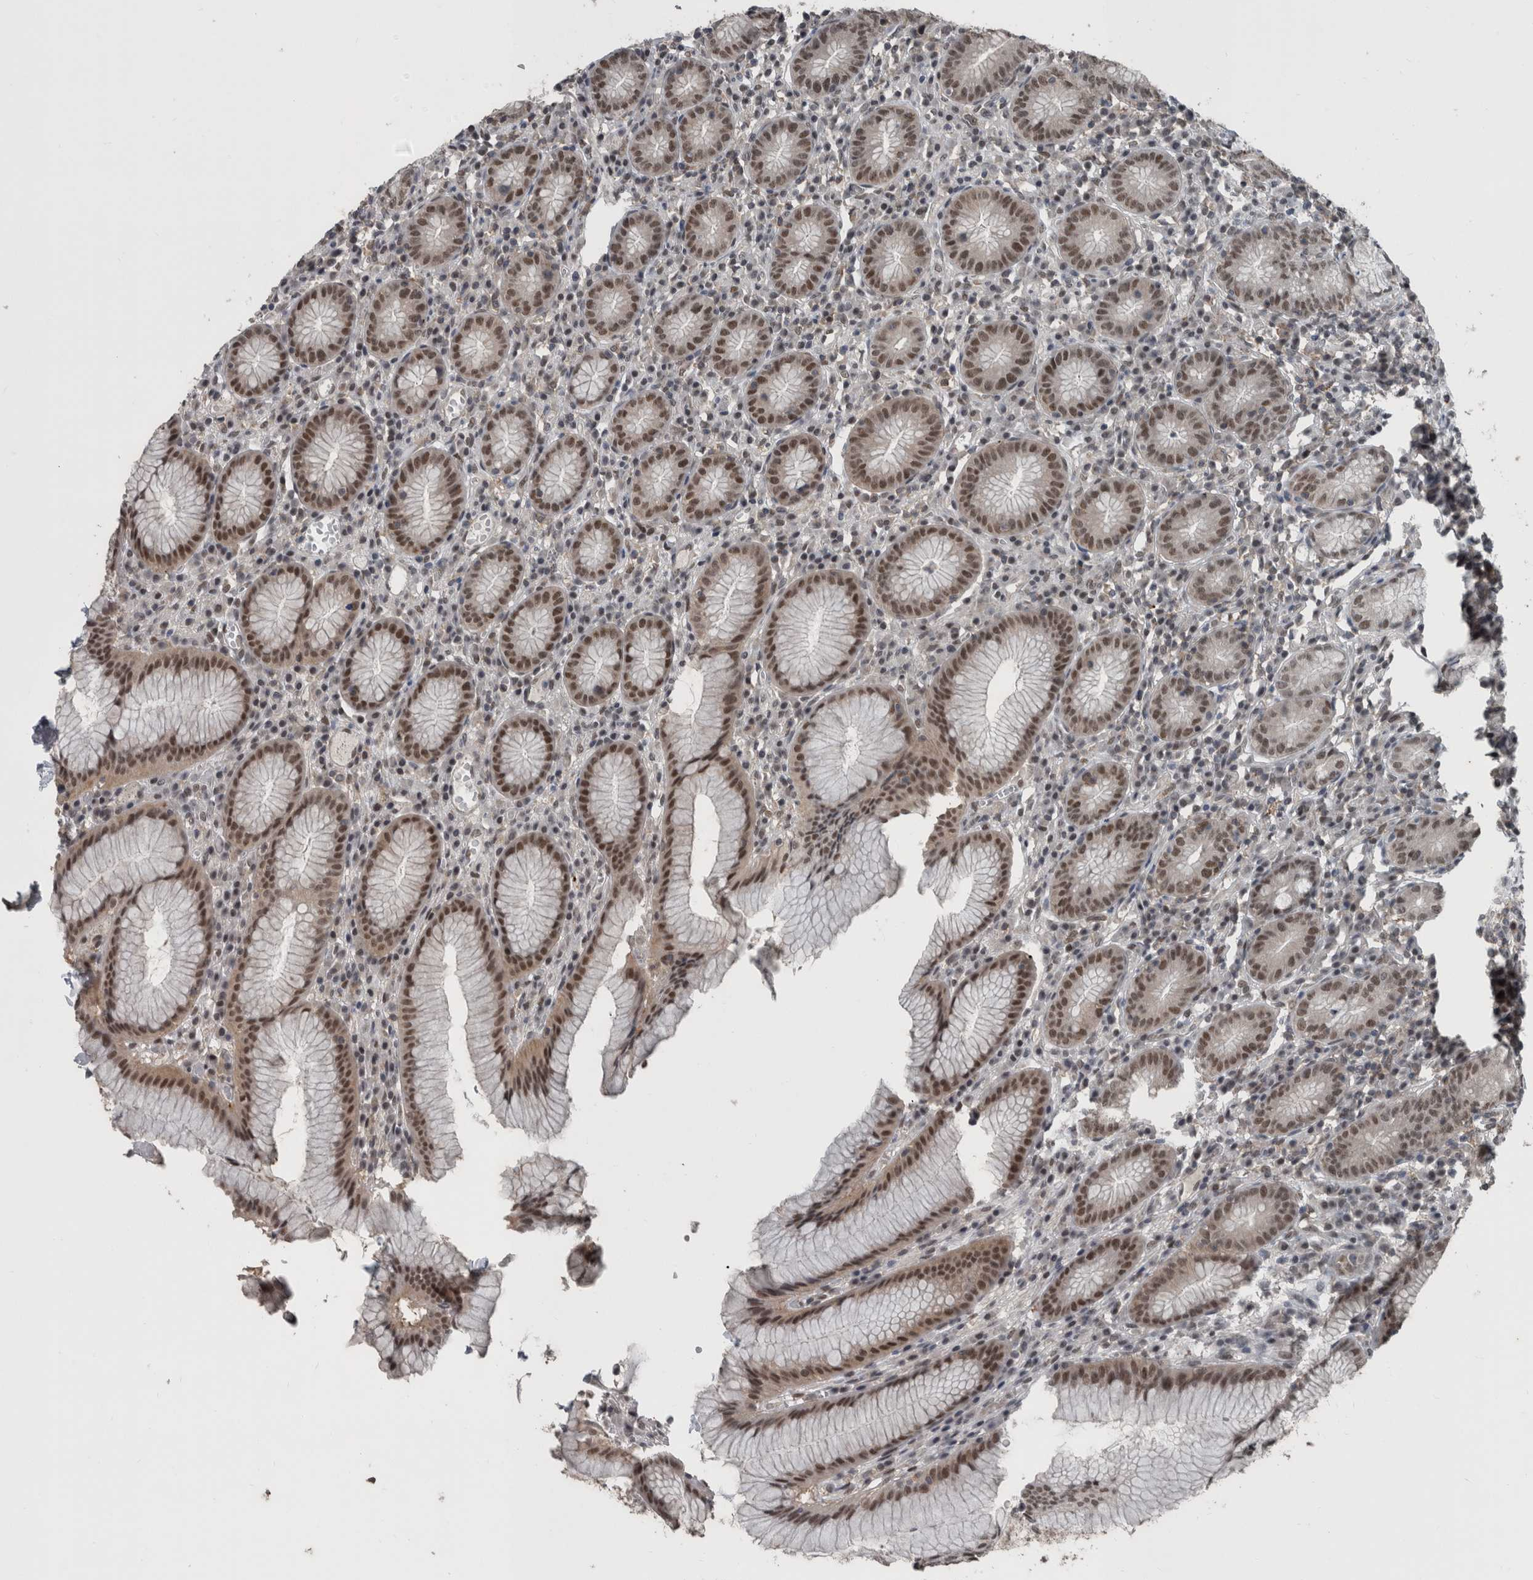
{"staining": {"intensity": "strong", "quantity": ">75%", "location": "nuclear"}, "tissue": "stomach", "cell_type": "Glandular cells", "image_type": "normal", "snomed": [{"axis": "morphology", "description": "Normal tissue, NOS"}, {"axis": "topography", "description": "Stomach"}], "caption": "Protein staining by immunohistochemistry (IHC) demonstrates strong nuclear staining in about >75% of glandular cells in normal stomach. (DAB = brown stain, brightfield microscopy at high magnification).", "gene": "ZBTB21", "patient": {"sex": "male", "age": 55}}